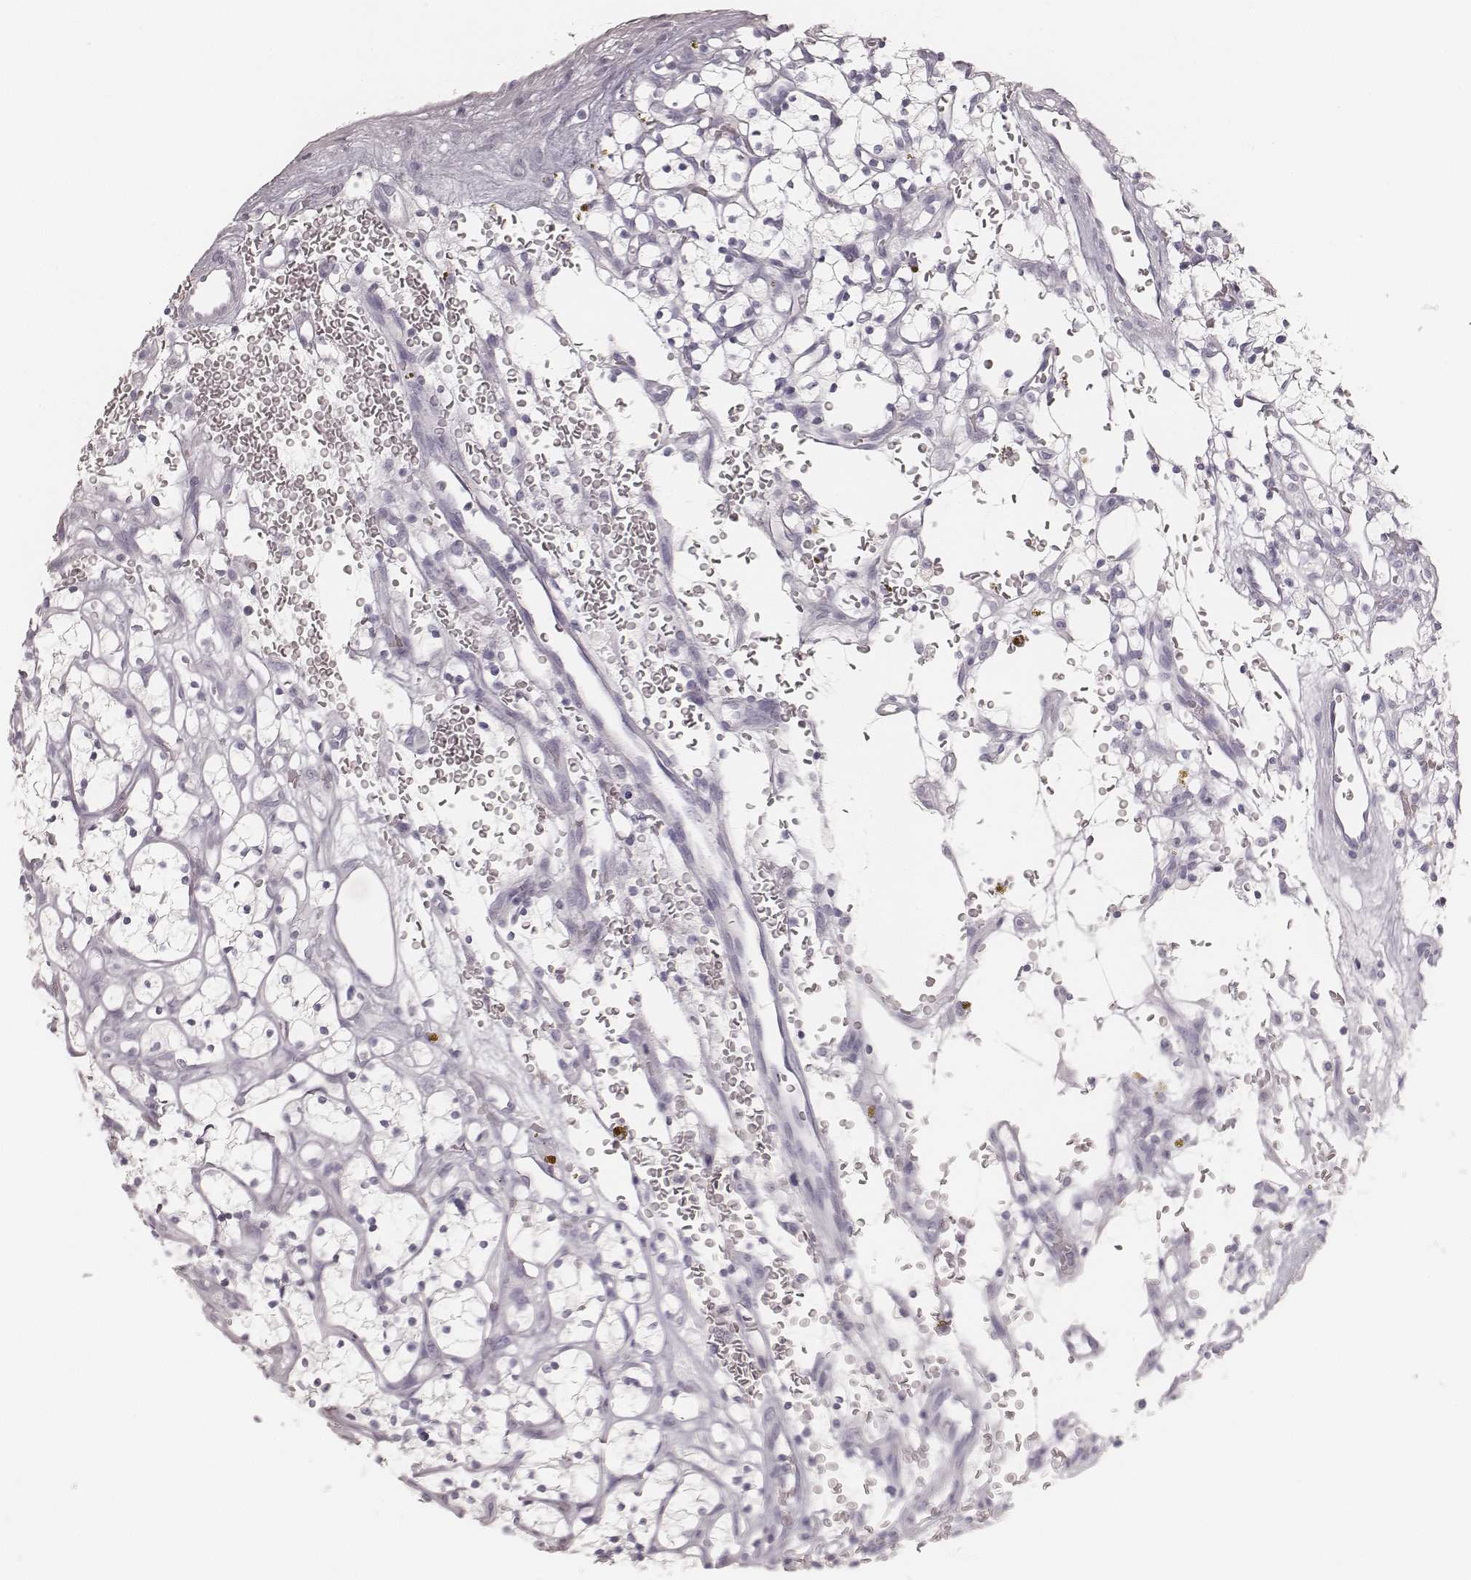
{"staining": {"intensity": "negative", "quantity": "none", "location": "none"}, "tissue": "renal cancer", "cell_type": "Tumor cells", "image_type": "cancer", "snomed": [{"axis": "morphology", "description": "Adenocarcinoma, NOS"}, {"axis": "topography", "description": "Kidney"}], "caption": "Renal cancer was stained to show a protein in brown. There is no significant expression in tumor cells.", "gene": "KRT72", "patient": {"sex": "female", "age": 64}}